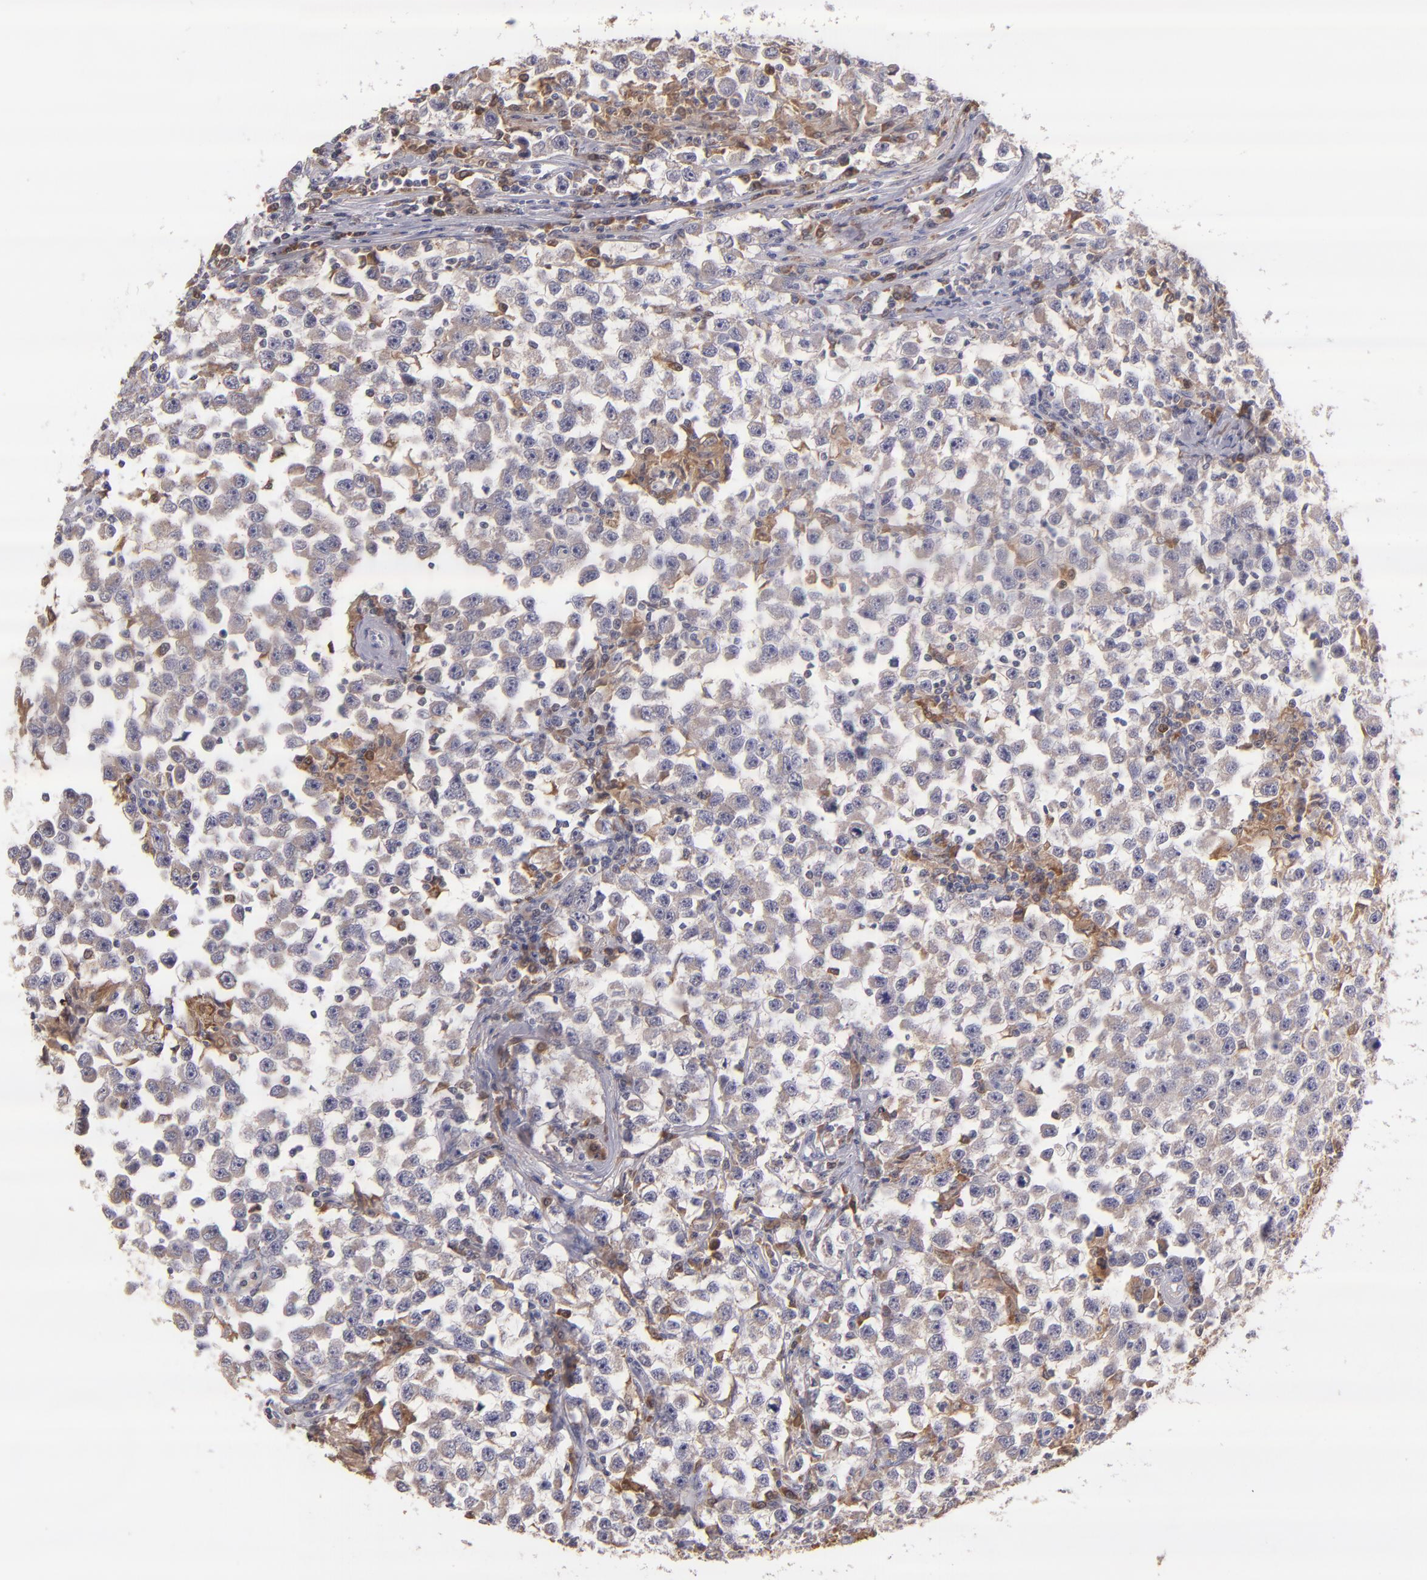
{"staining": {"intensity": "weak", "quantity": "25%-75%", "location": "cytoplasmic/membranous"}, "tissue": "testis cancer", "cell_type": "Tumor cells", "image_type": "cancer", "snomed": [{"axis": "morphology", "description": "Seminoma, NOS"}, {"axis": "topography", "description": "Testis"}], "caption": "An immunohistochemistry histopathology image of tumor tissue is shown. Protein staining in brown highlights weak cytoplasmic/membranous positivity in seminoma (testis) within tumor cells.", "gene": "PRKCD", "patient": {"sex": "male", "age": 33}}